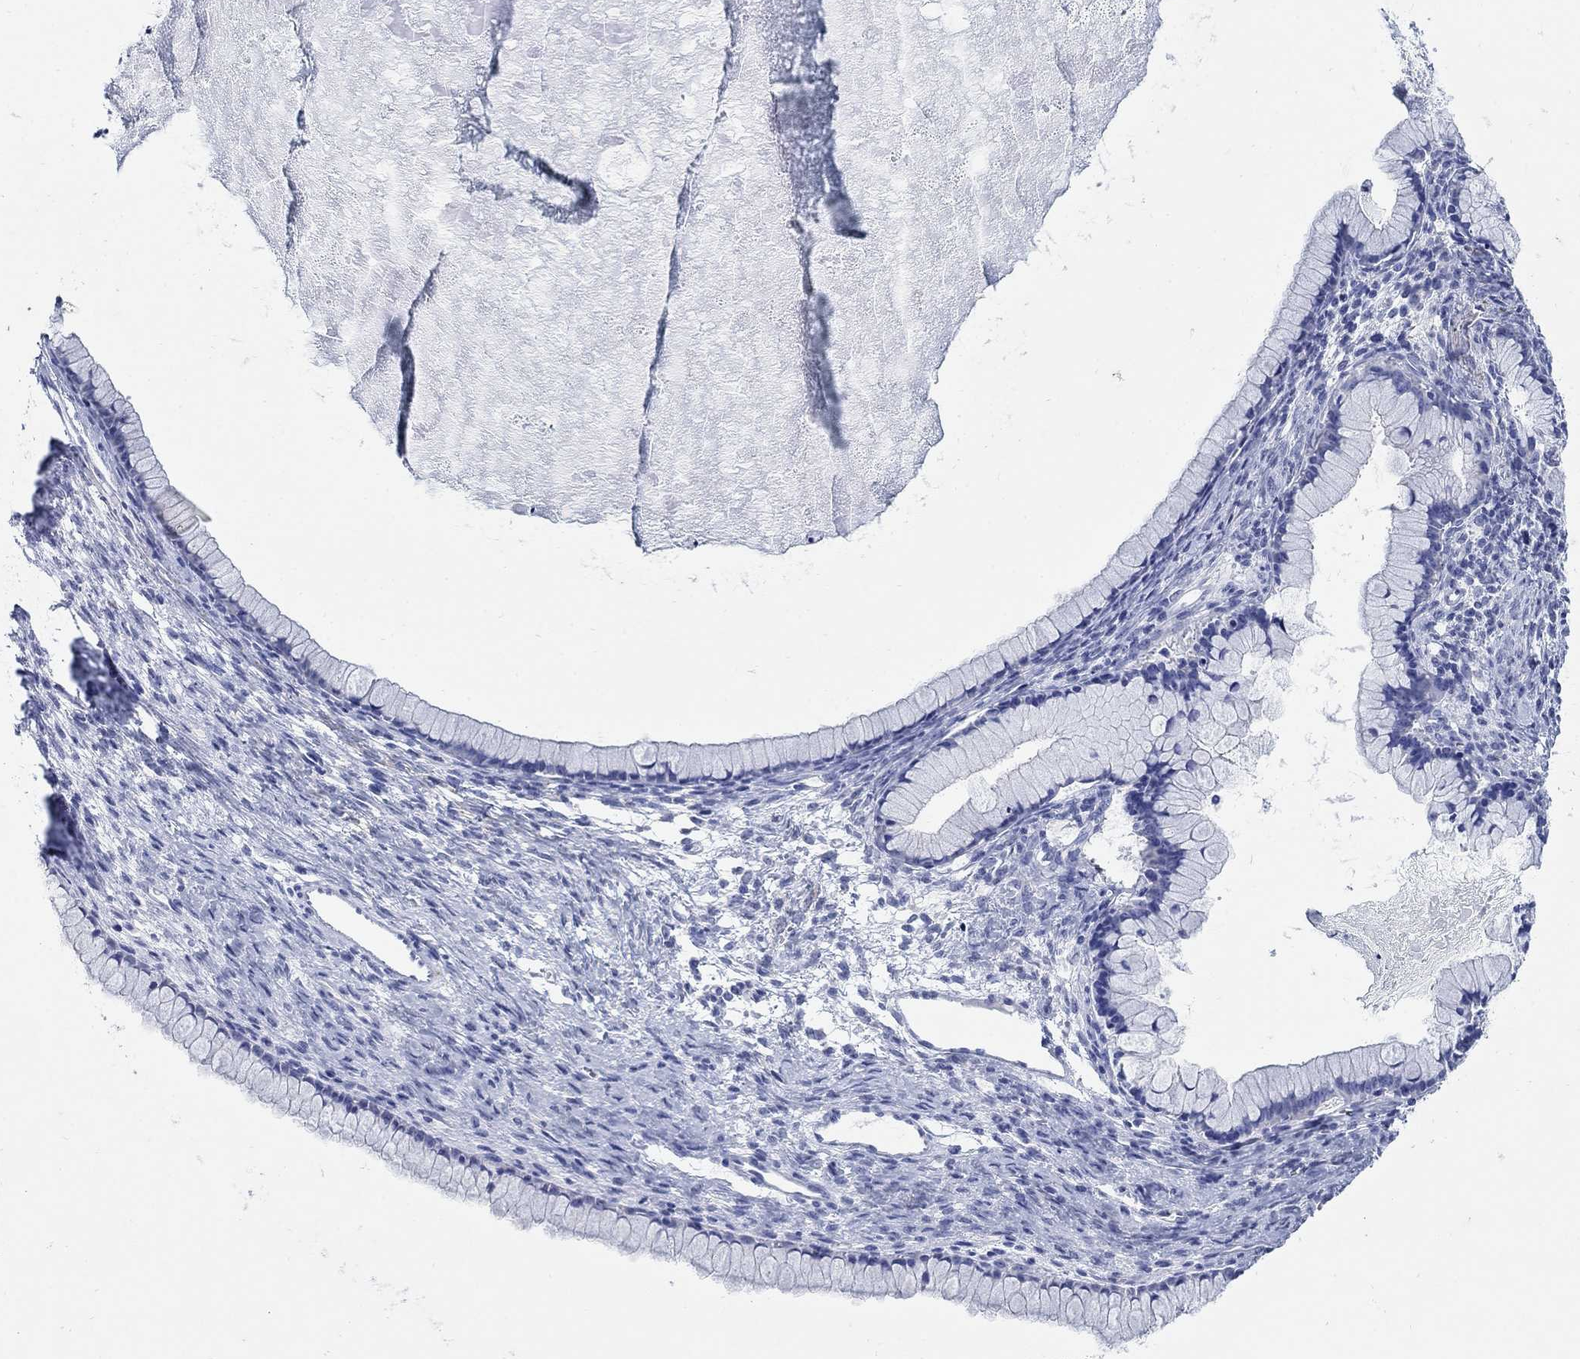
{"staining": {"intensity": "negative", "quantity": "none", "location": "none"}, "tissue": "ovarian cancer", "cell_type": "Tumor cells", "image_type": "cancer", "snomed": [{"axis": "morphology", "description": "Cystadenocarcinoma, mucinous, NOS"}, {"axis": "topography", "description": "Ovary"}], "caption": "An image of human ovarian cancer is negative for staining in tumor cells.", "gene": "ZDHHC14", "patient": {"sex": "female", "age": 41}}